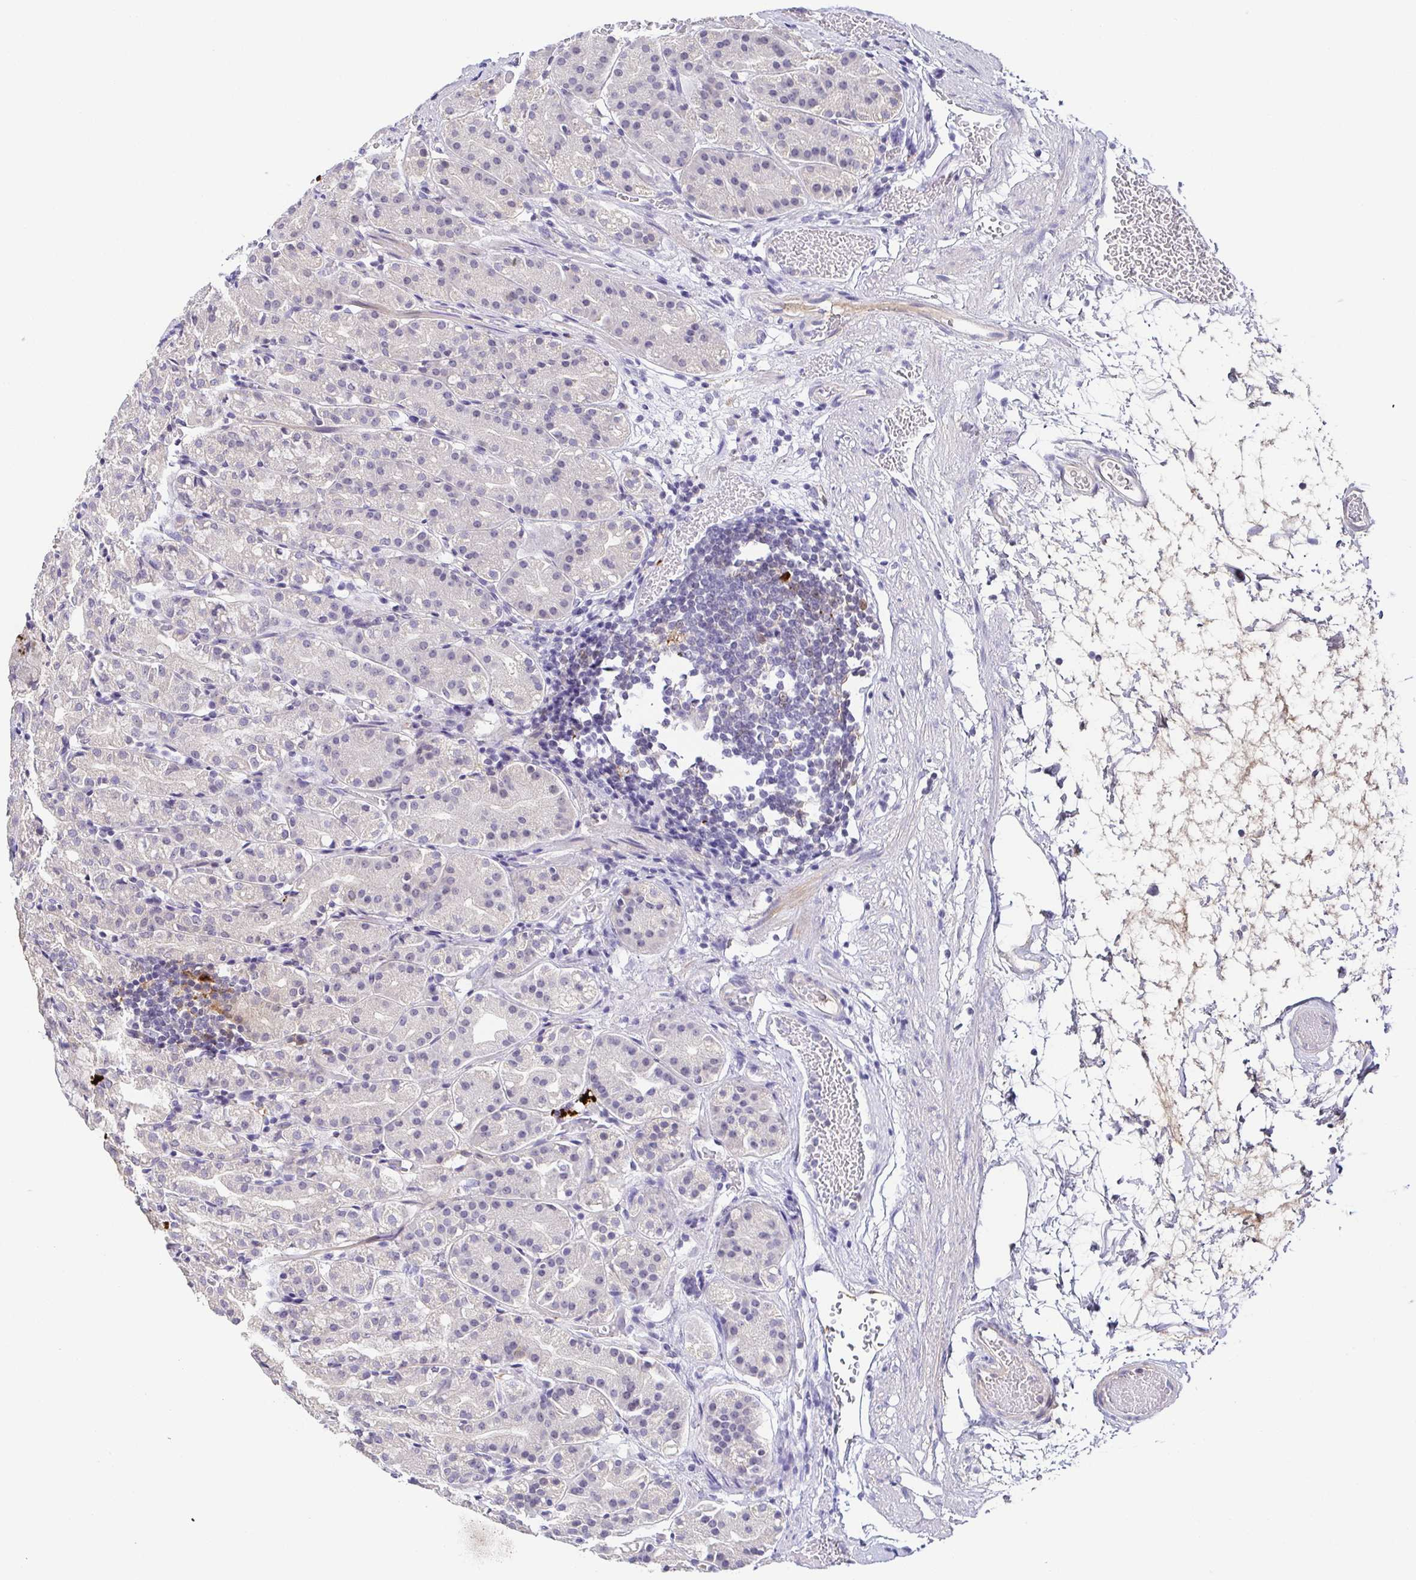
{"staining": {"intensity": "negative", "quantity": "none", "location": "none"}, "tissue": "stomach", "cell_type": "Glandular cells", "image_type": "normal", "snomed": [{"axis": "morphology", "description": "Normal tissue, NOS"}, {"axis": "topography", "description": "Stomach"}], "caption": "DAB (3,3'-diaminobenzidine) immunohistochemical staining of benign human stomach shows no significant expression in glandular cells.", "gene": "RNASE7", "patient": {"sex": "female", "age": 57}}